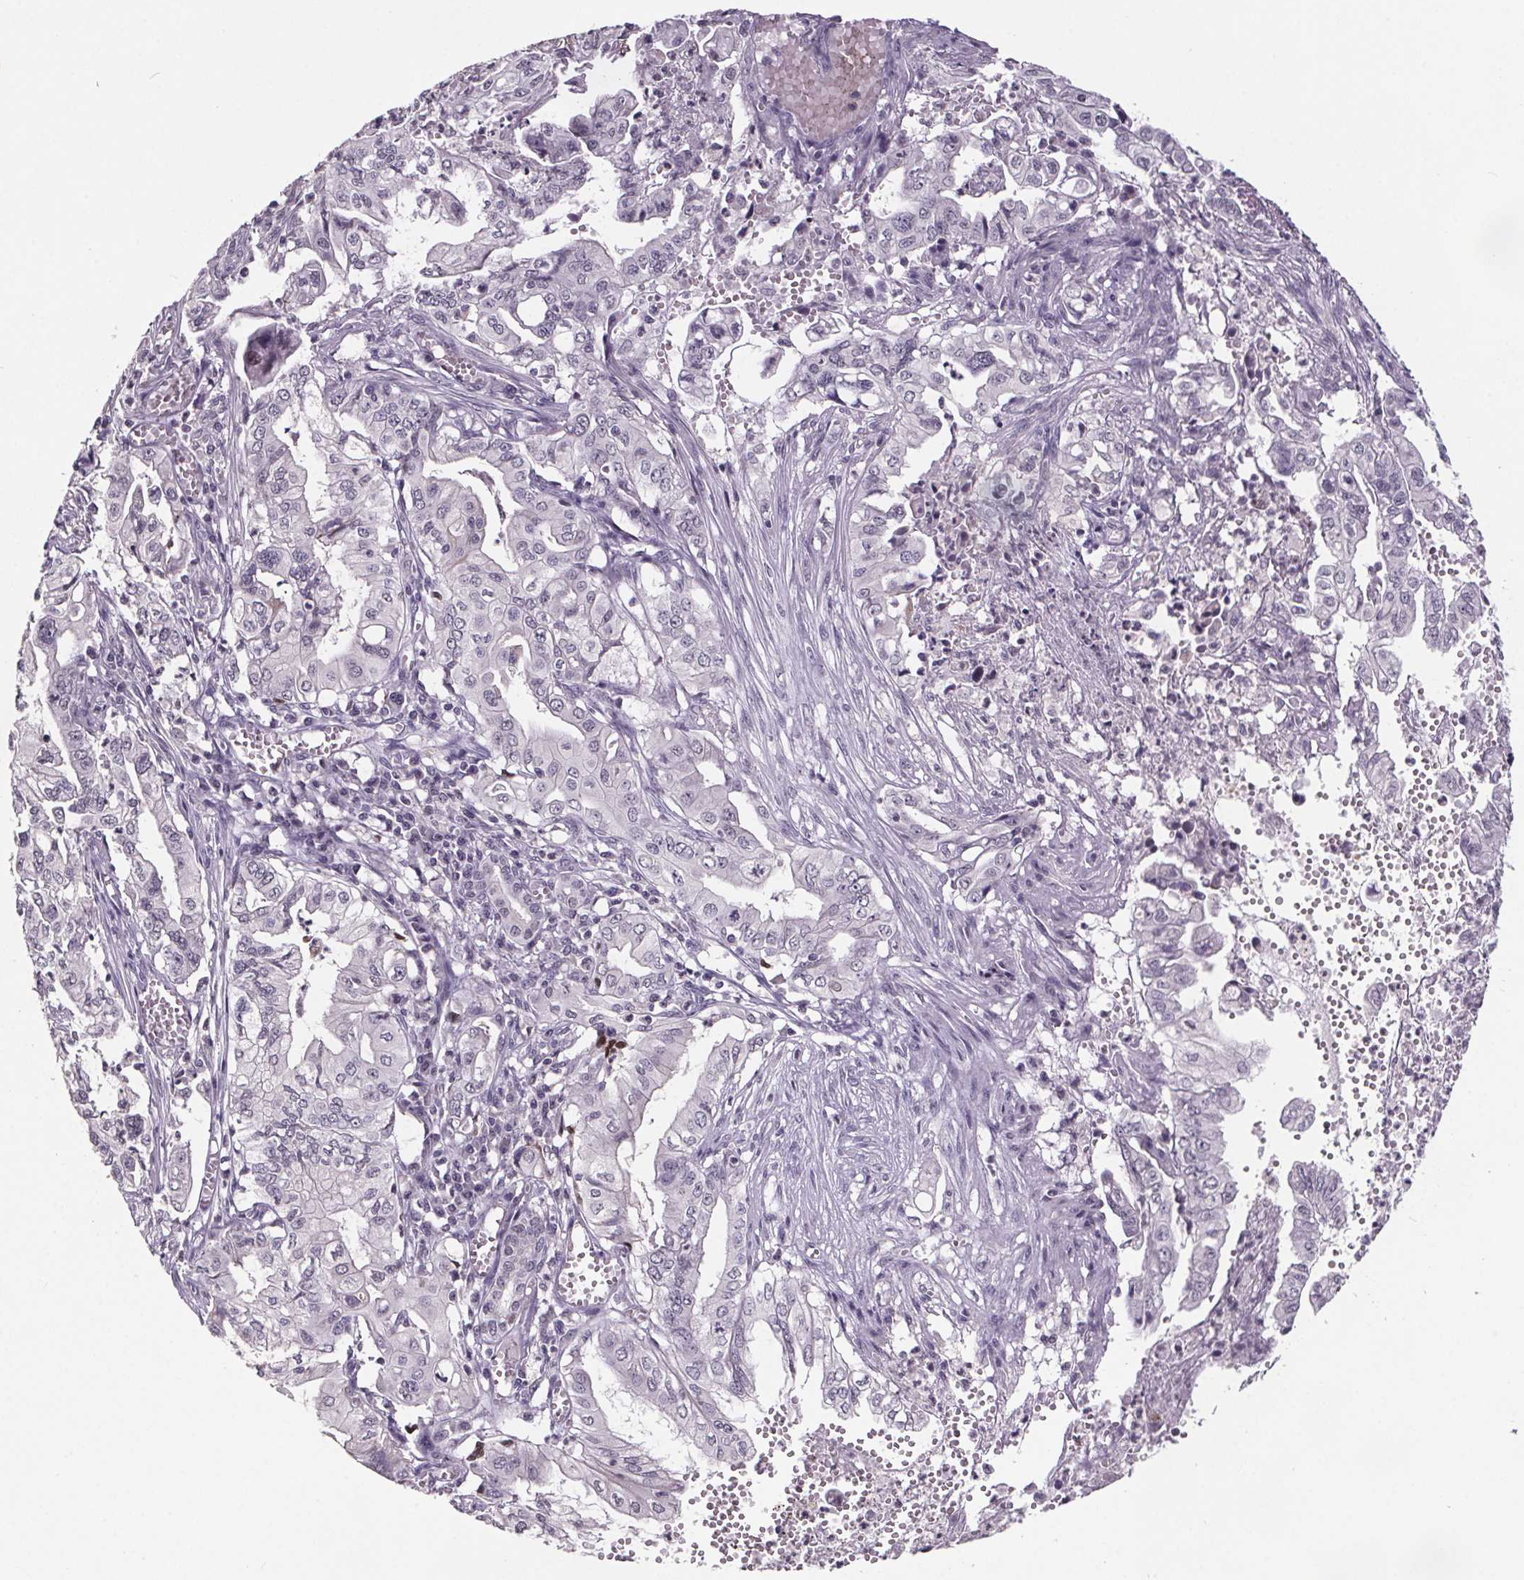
{"staining": {"intensity": "negative", "quantity": "none", "location": "none"}, "tissue": "pancreatic cancer", "cell_type": "Tumor cells", "image_type": "cancer", "snomed": [{"axis": "morphology", "description": "Adenocarcinoma, NOS"}, {"axis": "topography", "description": "Pancreas"}], "caption": "A histopathology image of human pancreatic cancer (adenocarcinoma) is negative for staining in tumor cells.", "gene": "NKX6-1", "patient": {"sex": "male", "age": 68}}